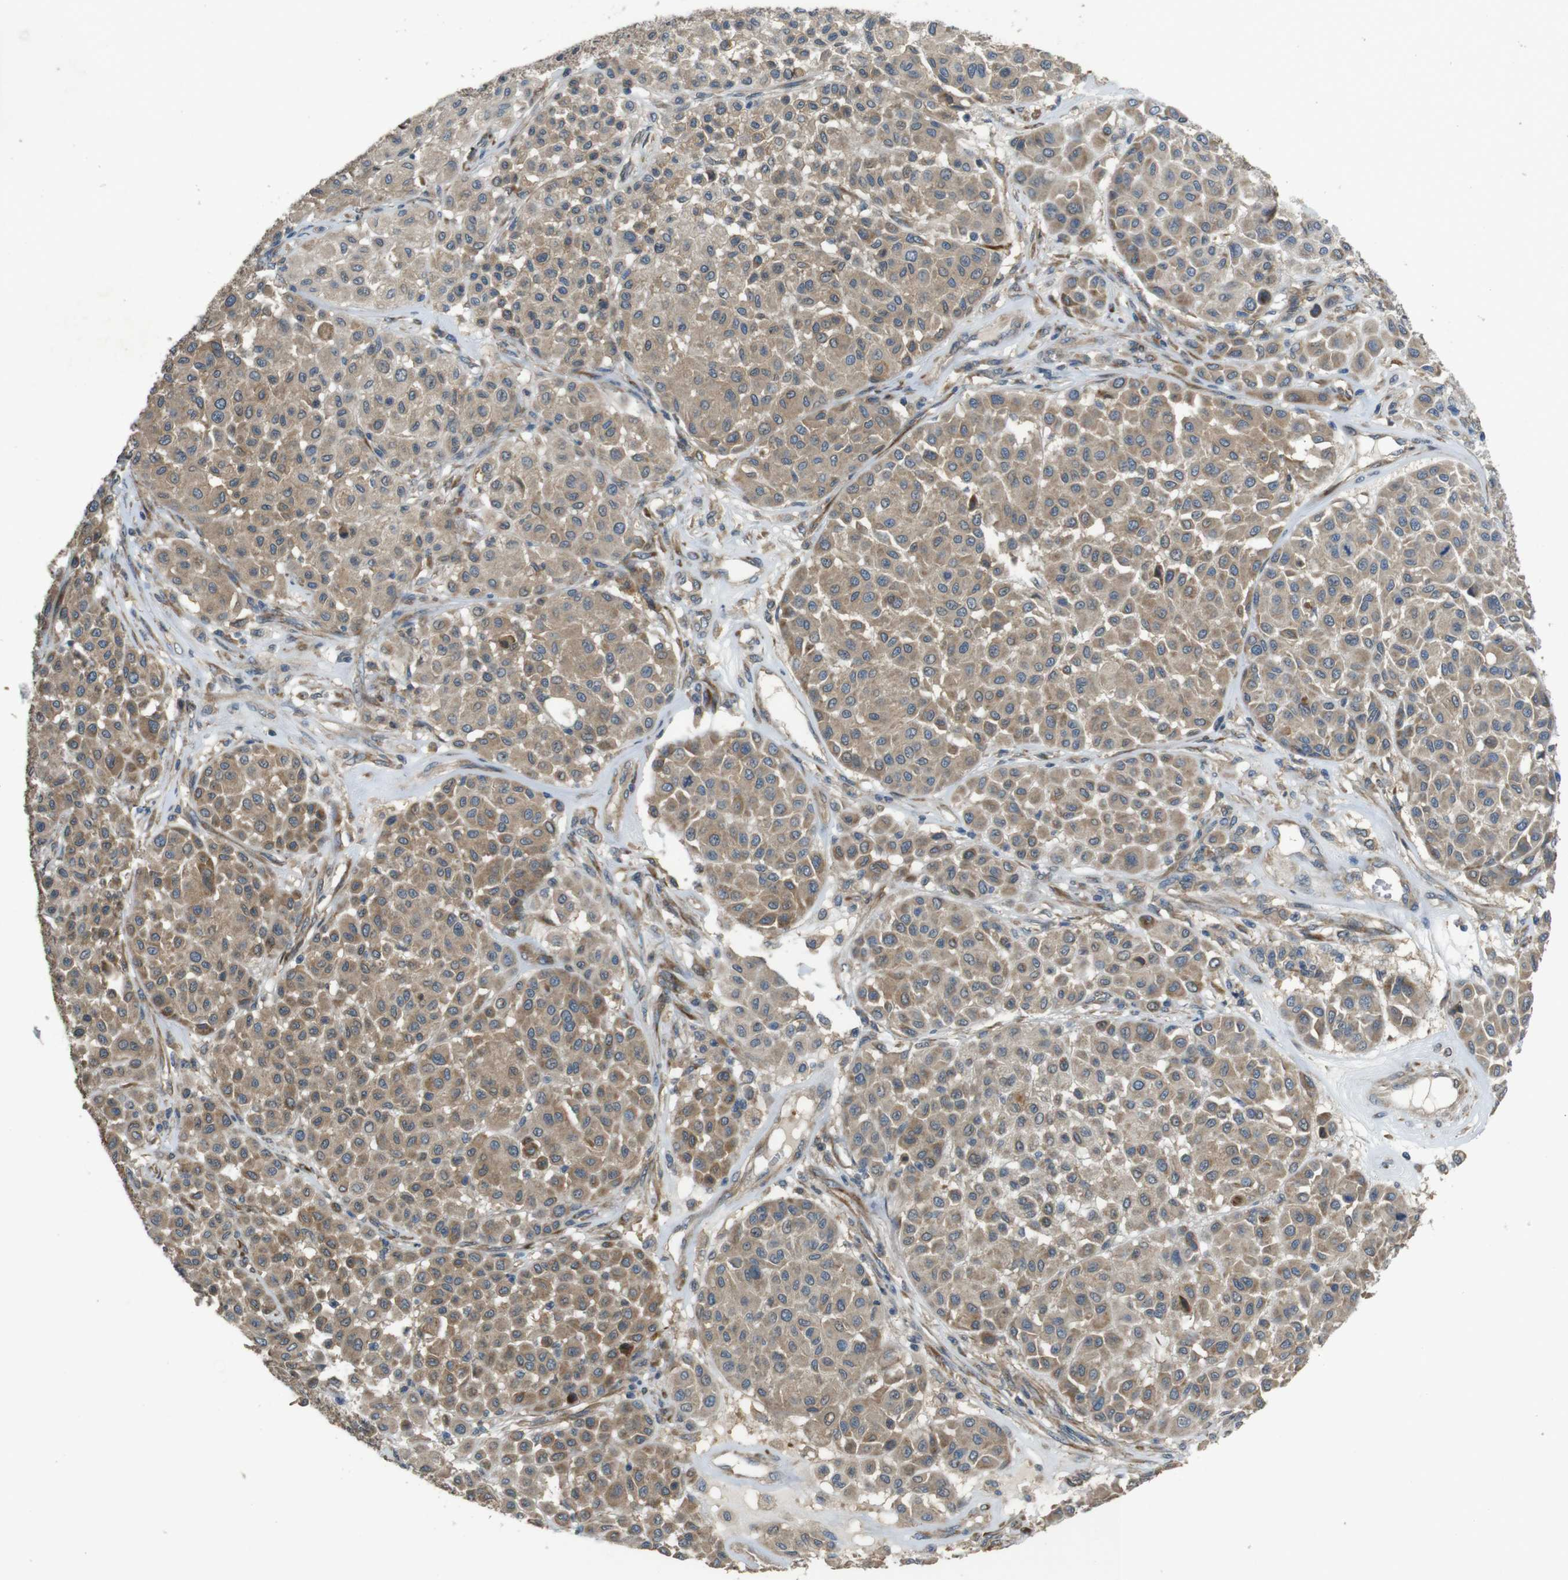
{"staining": {"intensity": "moderate", "quantity": ">75%", "location": "cytoplasmic/membranous"}, "tissue": "melanoma", "cell_type": "Tumor cells", "image_type": "cancer", "snomed": [{"axis": "morphology", "description": "Malignant melanoma, Metastatic site"}, {"axis": "topography", "description": "Soft tissue"}], "caption": "Malignant melanoma (metastatic site) tissue demonstrates moderate cytoplasmic/membranous positivity in about >75% of tumor cells, visualized by immunohistochemistry. (DAB IHC with brightfield microscopy, high magnification).", "gene": "ARHGAP24", "patient": {"sex": "male", "age": 41}}